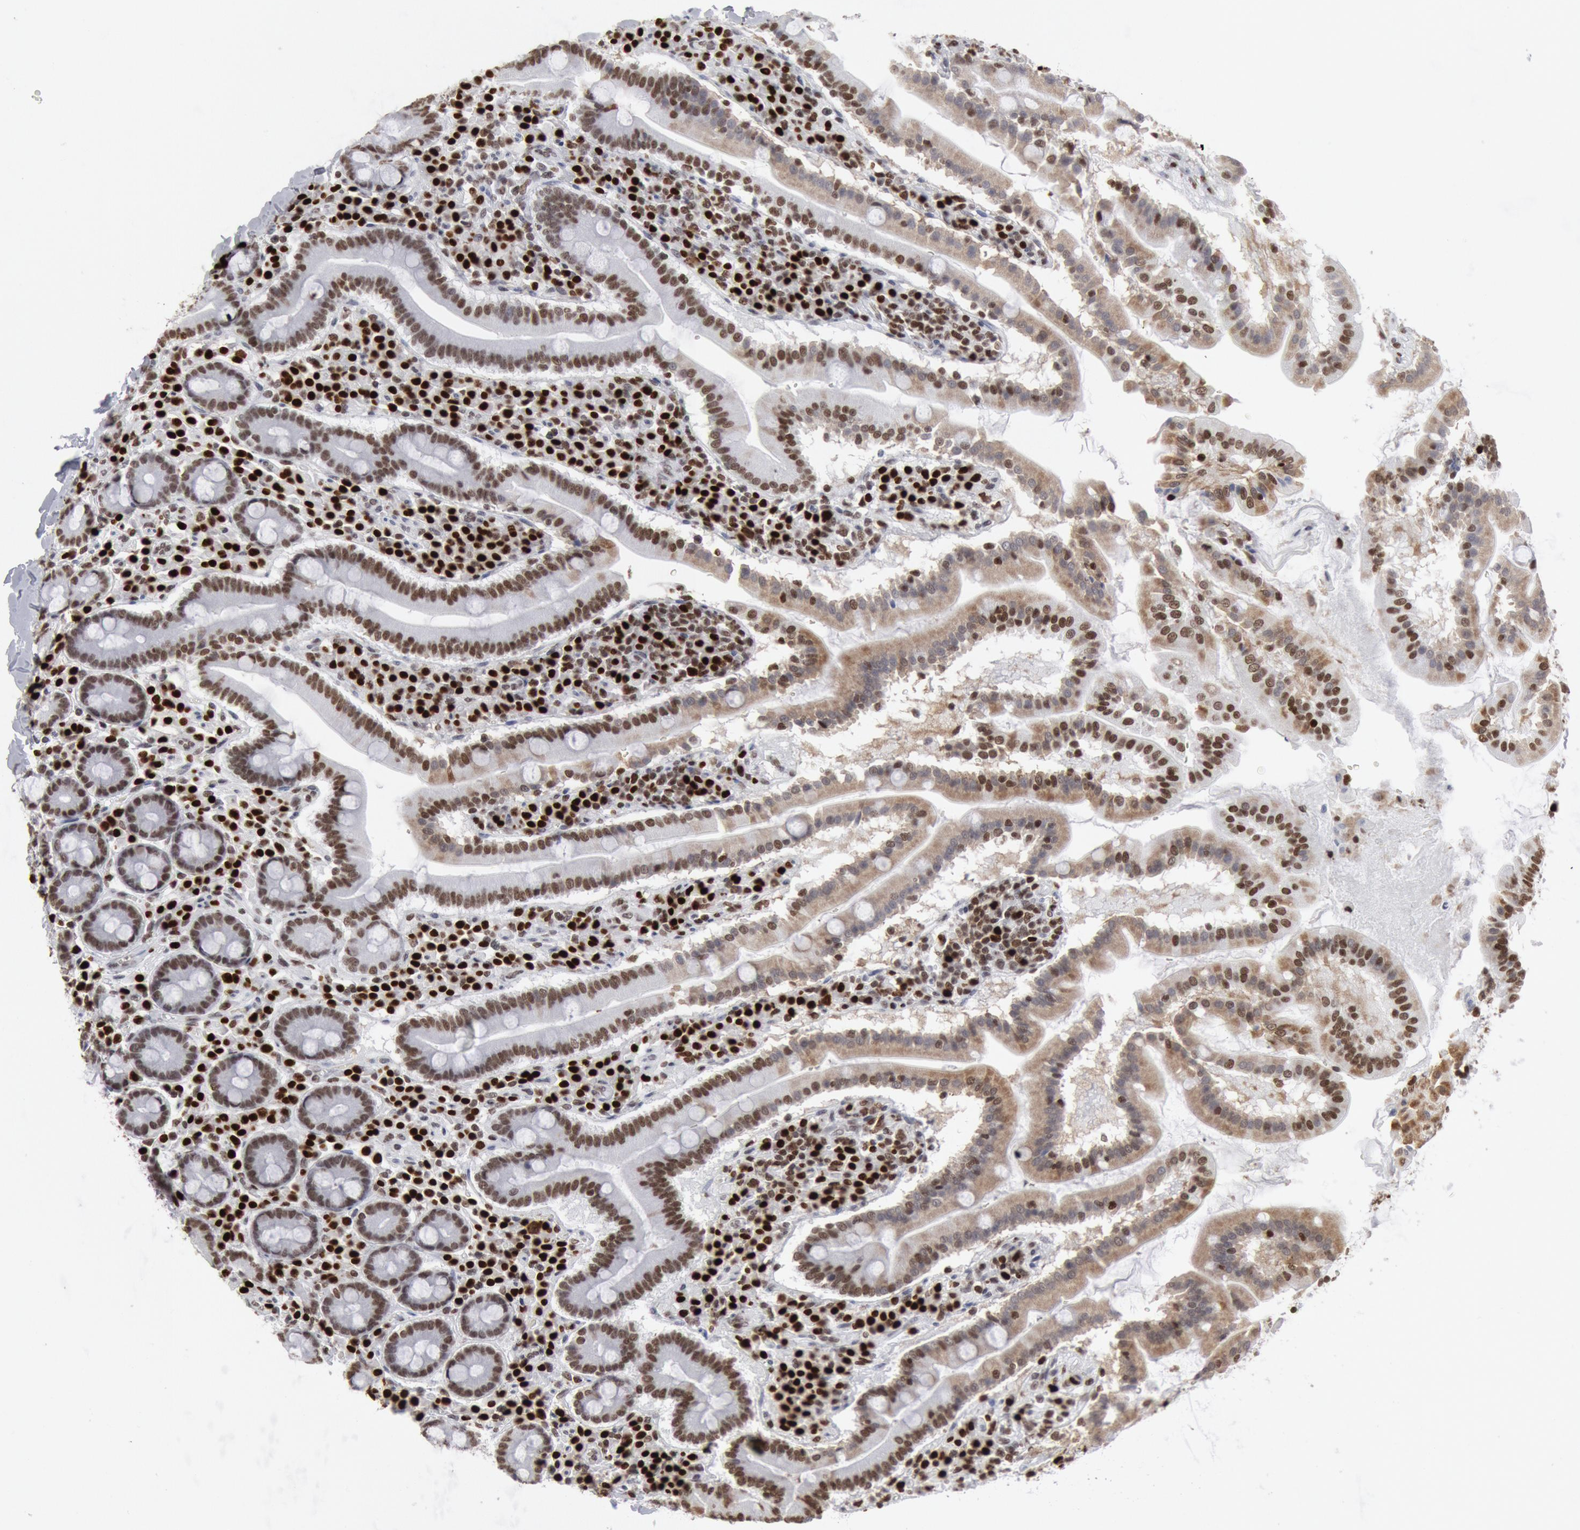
{"staining": {"intensity": "moderate", "quantity": ">75%", "location": "nuclear"}, "tissue": "duodenum", "cell_type": "Glandular cells", "image_type": "normal", "snomed": [{"axis": "morphology", "description": "Normal tissue, NOS"}, {"axis": "topography", "description": "Duodenum"}], "caption": "A medium amount of moderate nuclear expression is present in approximately >75% of glandular cells in unremarkable duodenum. The protein of interest is stained brown, and the nuclei are stained in blue (DAB IHC with brightfield microscopy, high magnification).", "gene": "SUB1", "patient": {"sex": "male", "age": 50}}